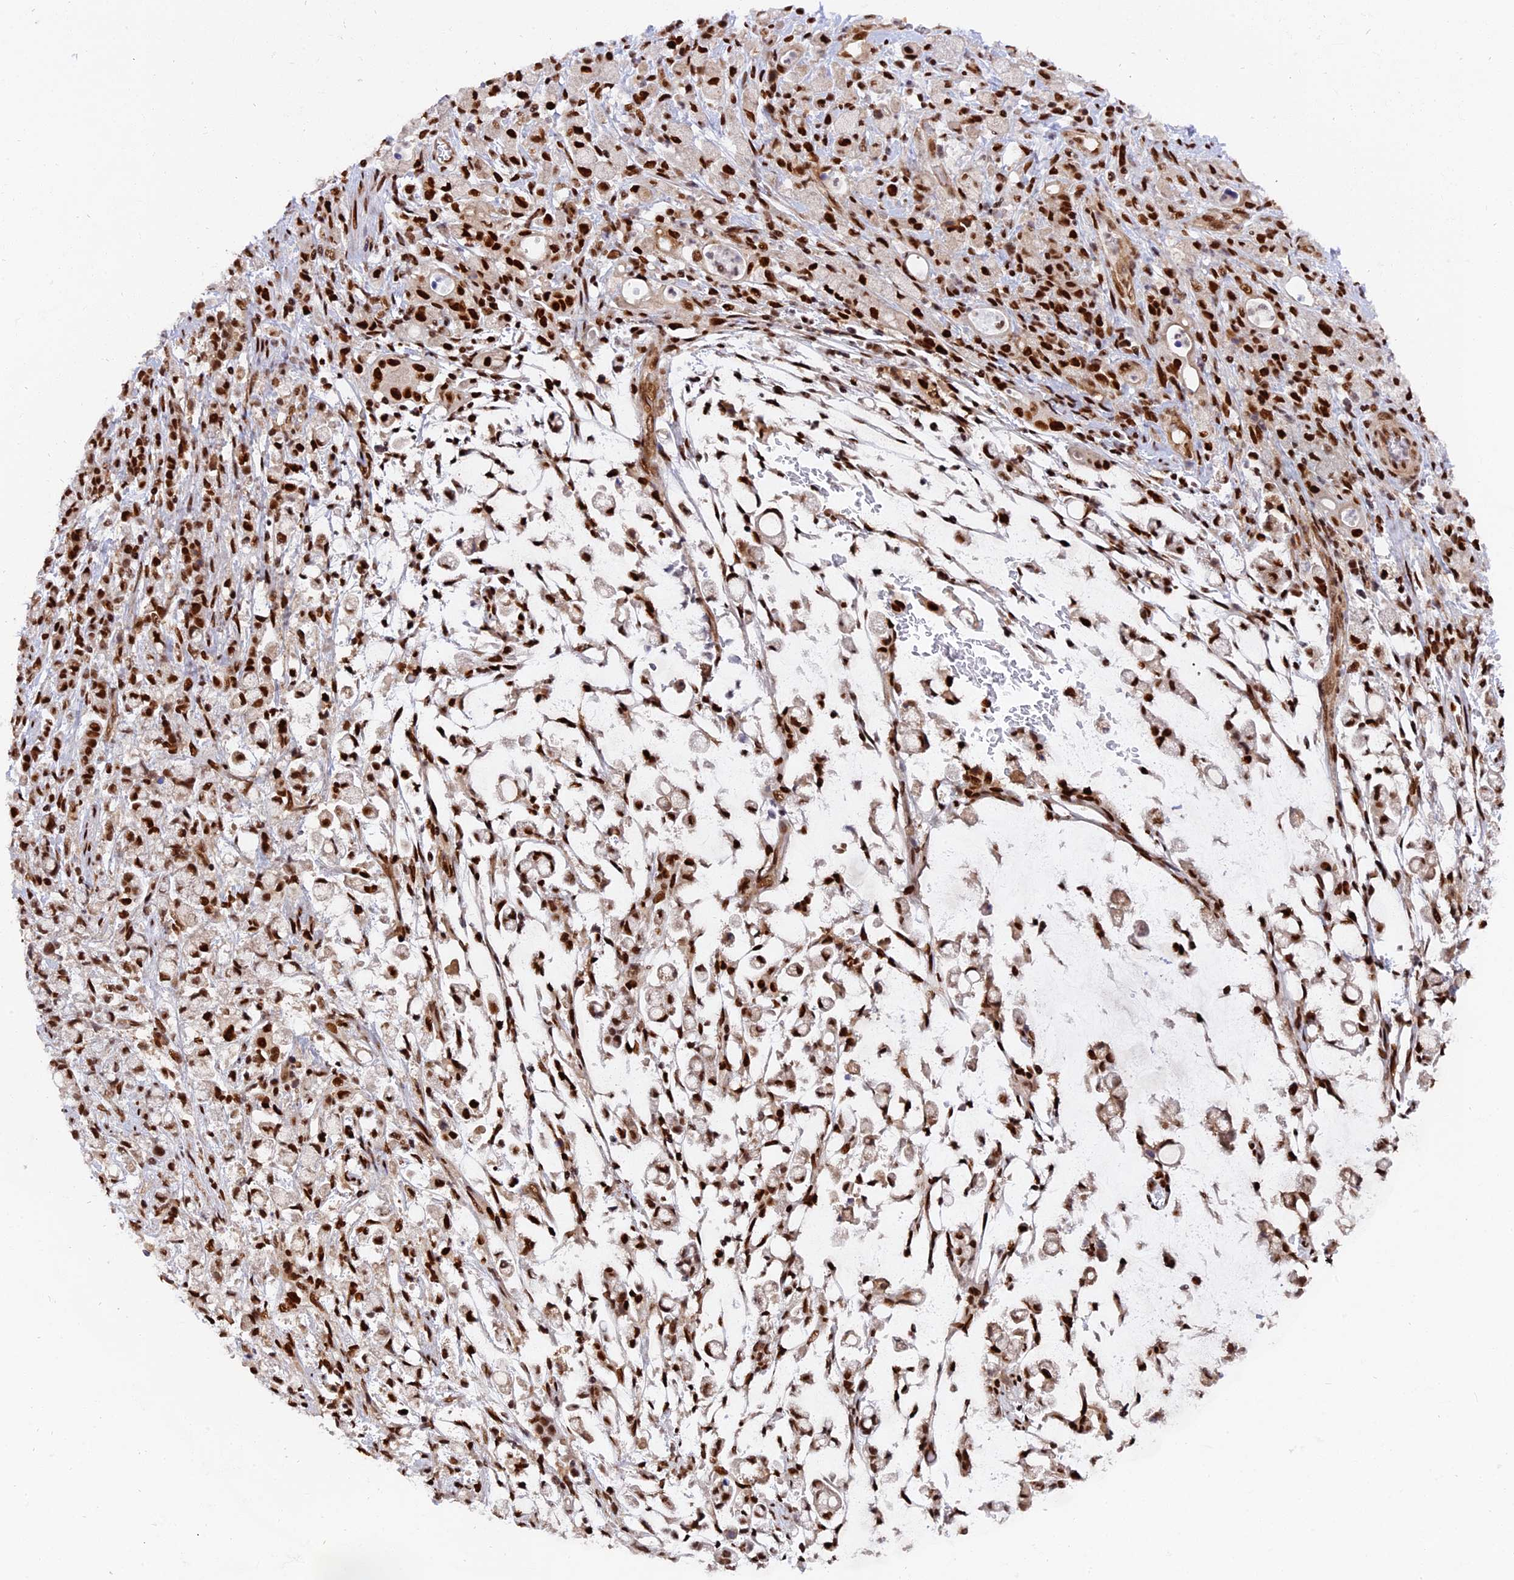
{"staining": {"intensity": "strong", "quantity": ">75%", "location": "nuclear"}, "tissue": "stomach cancer", "cell_type": "Tumor cells", "image_type": "cancer", "snomed": [{"axis": "morphology", "description": "Adenocarcinoma, NOS"}, {"axis": "topography", "description": "Stomach"}], "caption": "Immunohistochemical staining of stomach adenocarcinoma reveals high levels of strong nuclear expression in approximately >75% of tumor cells. The protein is shown in brown color, while the nuclei are stained blue.", "gene": "RAMAC", "patient": {"sex": "female", "age": 60}}